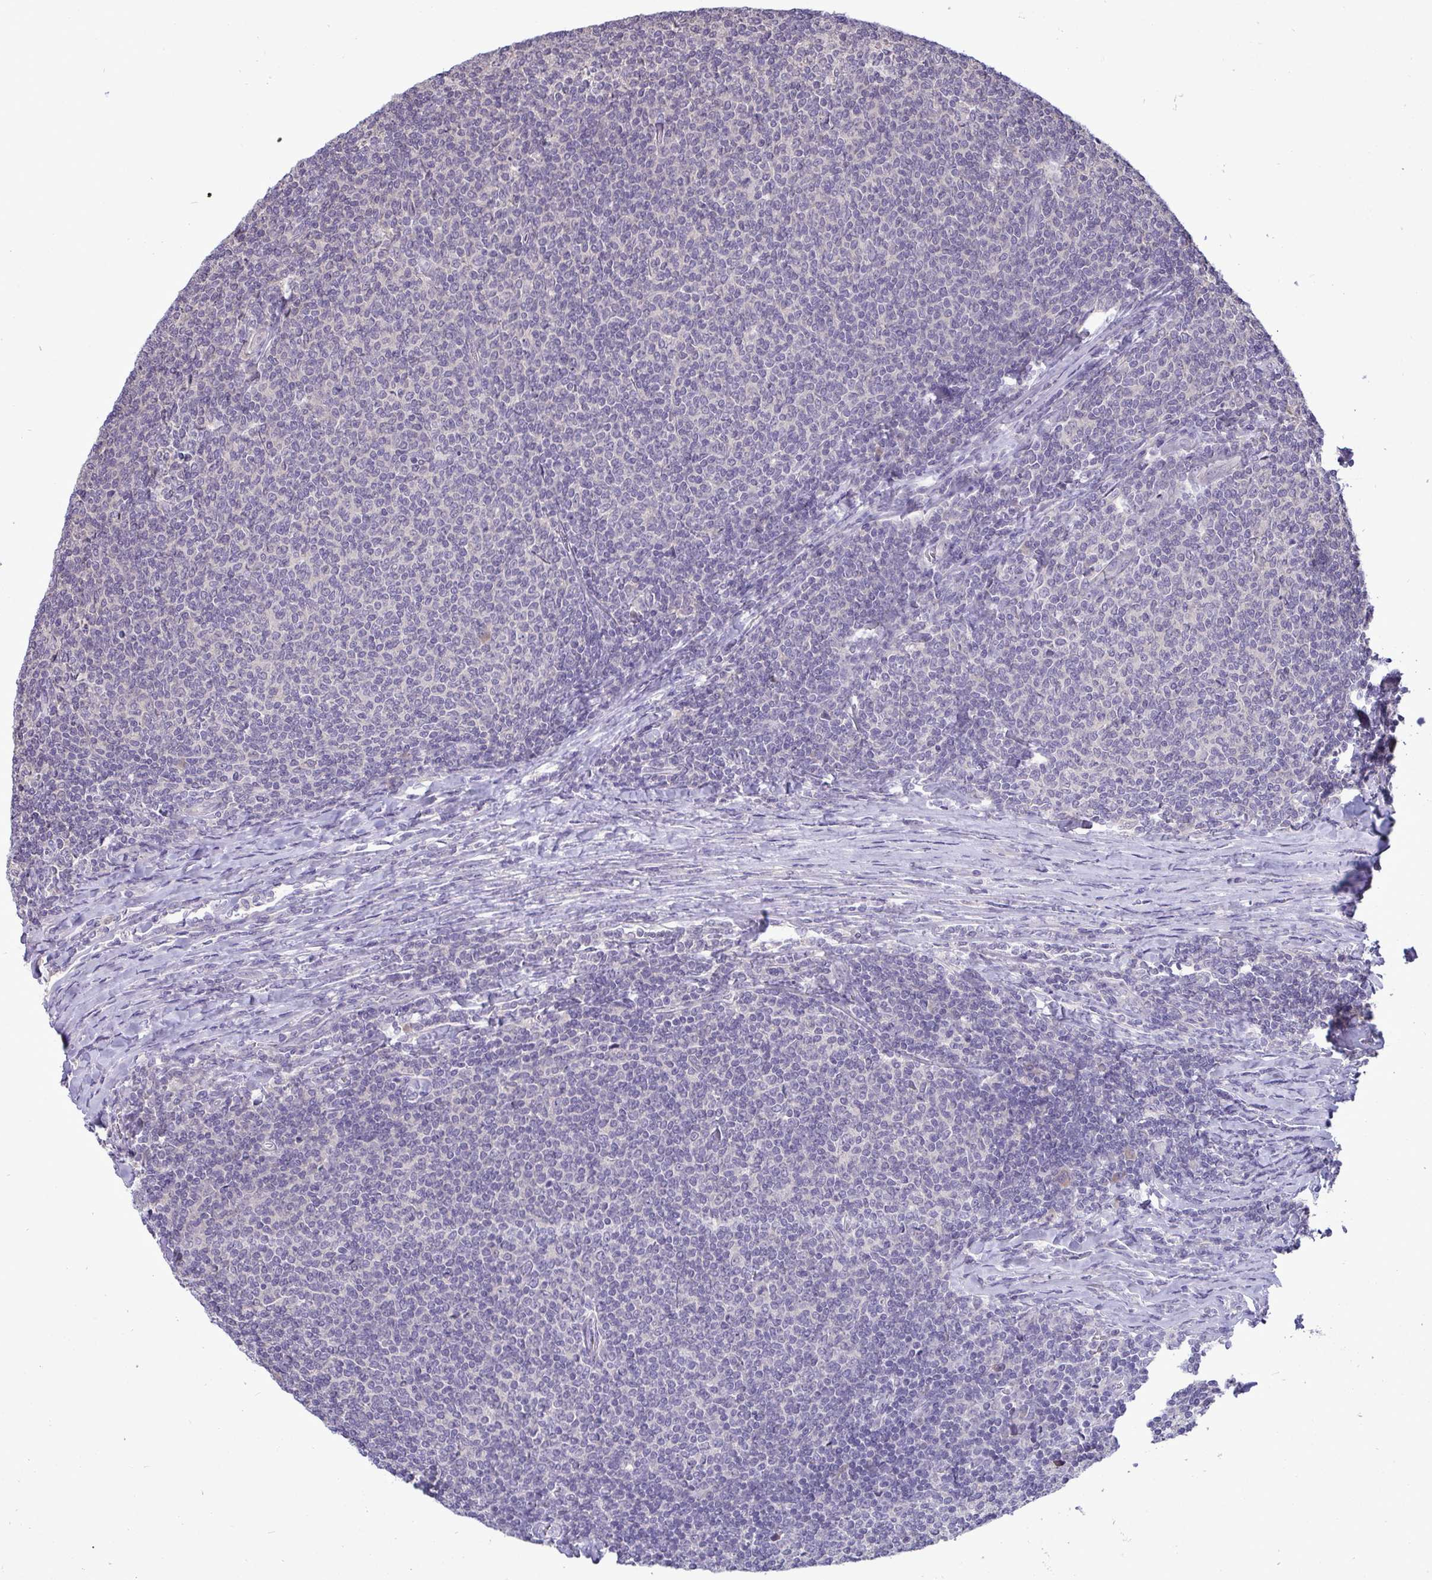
{"staining": {"intensity": "negative", "quantity": "none", "location": "none"}, "tissue": "lymphoma", "cell_type": "Tumor cells", "image_type": "cancer", "snomed": [{"axis": "morphology", "description": "Malignant lymphoma, non-Hodgkin's type, Low grade"}, {"axis": "topography", "description": "Lymph node"}], "caption": "High power microscopy image of an immunohistochemistry histopathology image of low-grade malignant lymphoma, non-Hodgkin's type, revealing no significant staining in tumor cells. (DAB (3,3'-diaminobenzidine) IHC visualized using brightfield microscopy, high magnification).", "gene": "TMEM41A", "patient": {"sex": "male", "age": 52}}